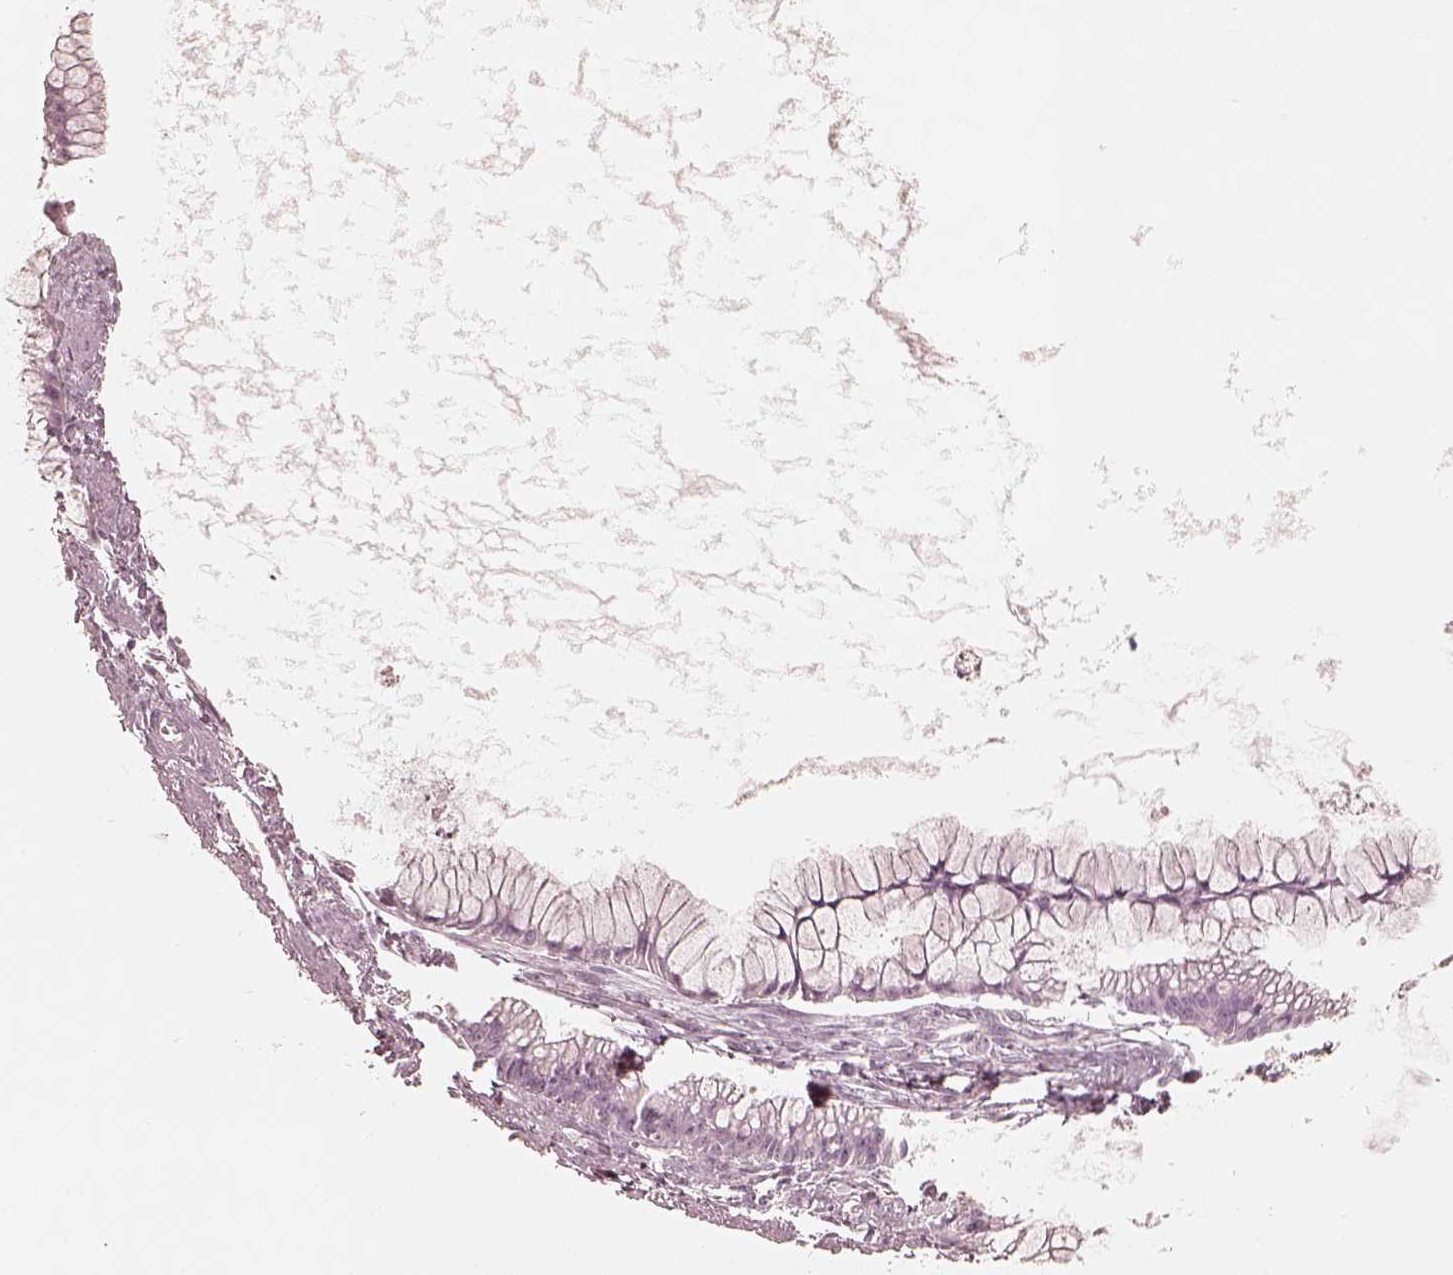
{"staining": {"intensity": "negative", "quantity": "none", "location": "none"}, "tissue": "ovarian cancer", "cell_type": "Tumor cells", "image_type": "cancer", "snomed": [{"axis": "morphology", "description": "Cystadenocarcinoma, mucinous, NOS"}, {"axis": "topography", "description": "Ovary"}], "caption": "Tumor cells show no significant expression in ovarian cancer.", "gene": "KRT82", "patient": {"sex": "female", "age": 41}}